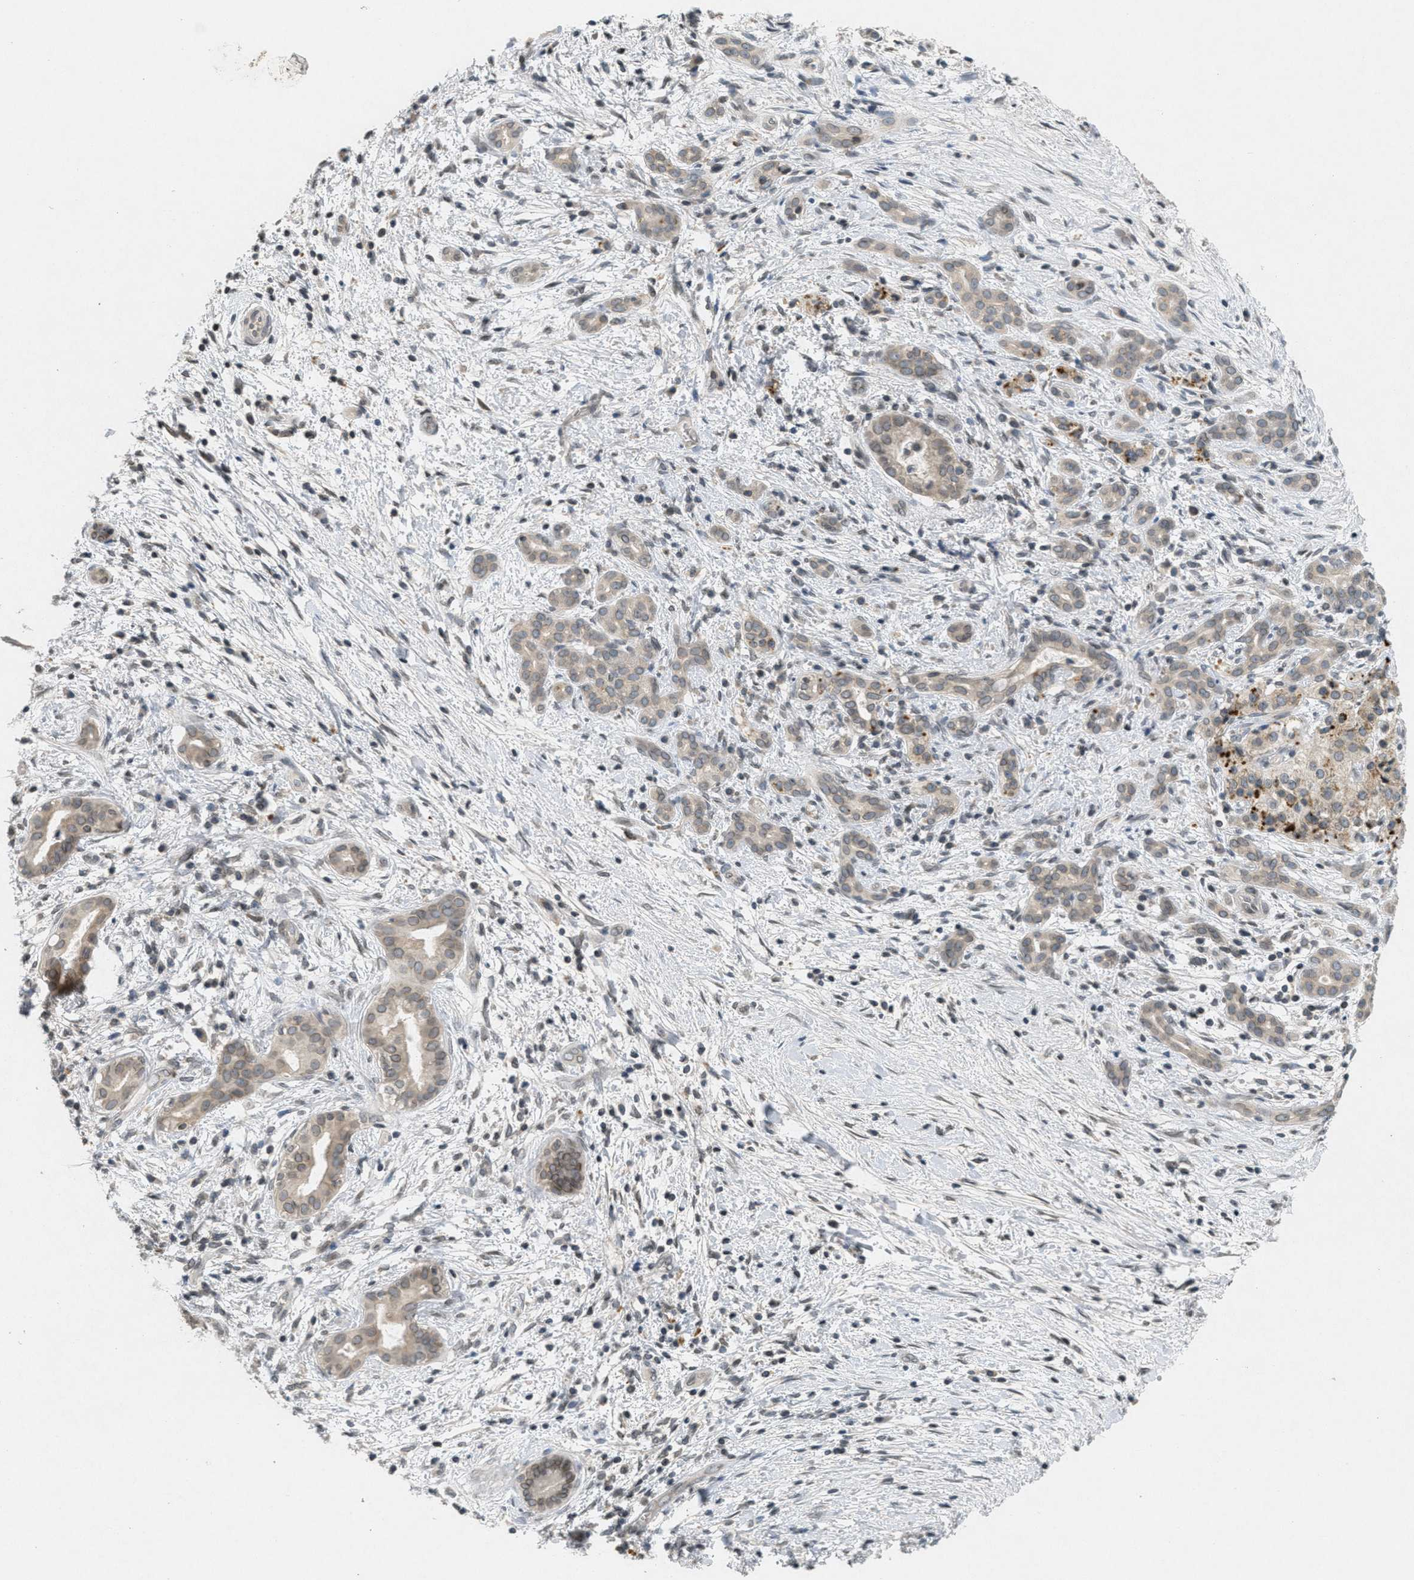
{"staining": {"intensity": "weak", "quantity": ">75%", "location": "cytoplasmic/membranous,nuclear"}, "tissue": "pancreatic cancer", "cell_type": "Tumor cells", "image_type": "cancer", "snomed": [{"axis": "morphology", "description": "Adenocarcinoma, NOS"}, {"axis": "topography", "description": "Pancreas"}], "caption": "Protein expression analysis of pancreatic cancer (adenocarcinoma) reveals weak cytoplasmic/membranous and nuclear expression in about >75% of tumor cells.", "gene": "ABHD6", "patient": {"sex": "female", "age": 70}}